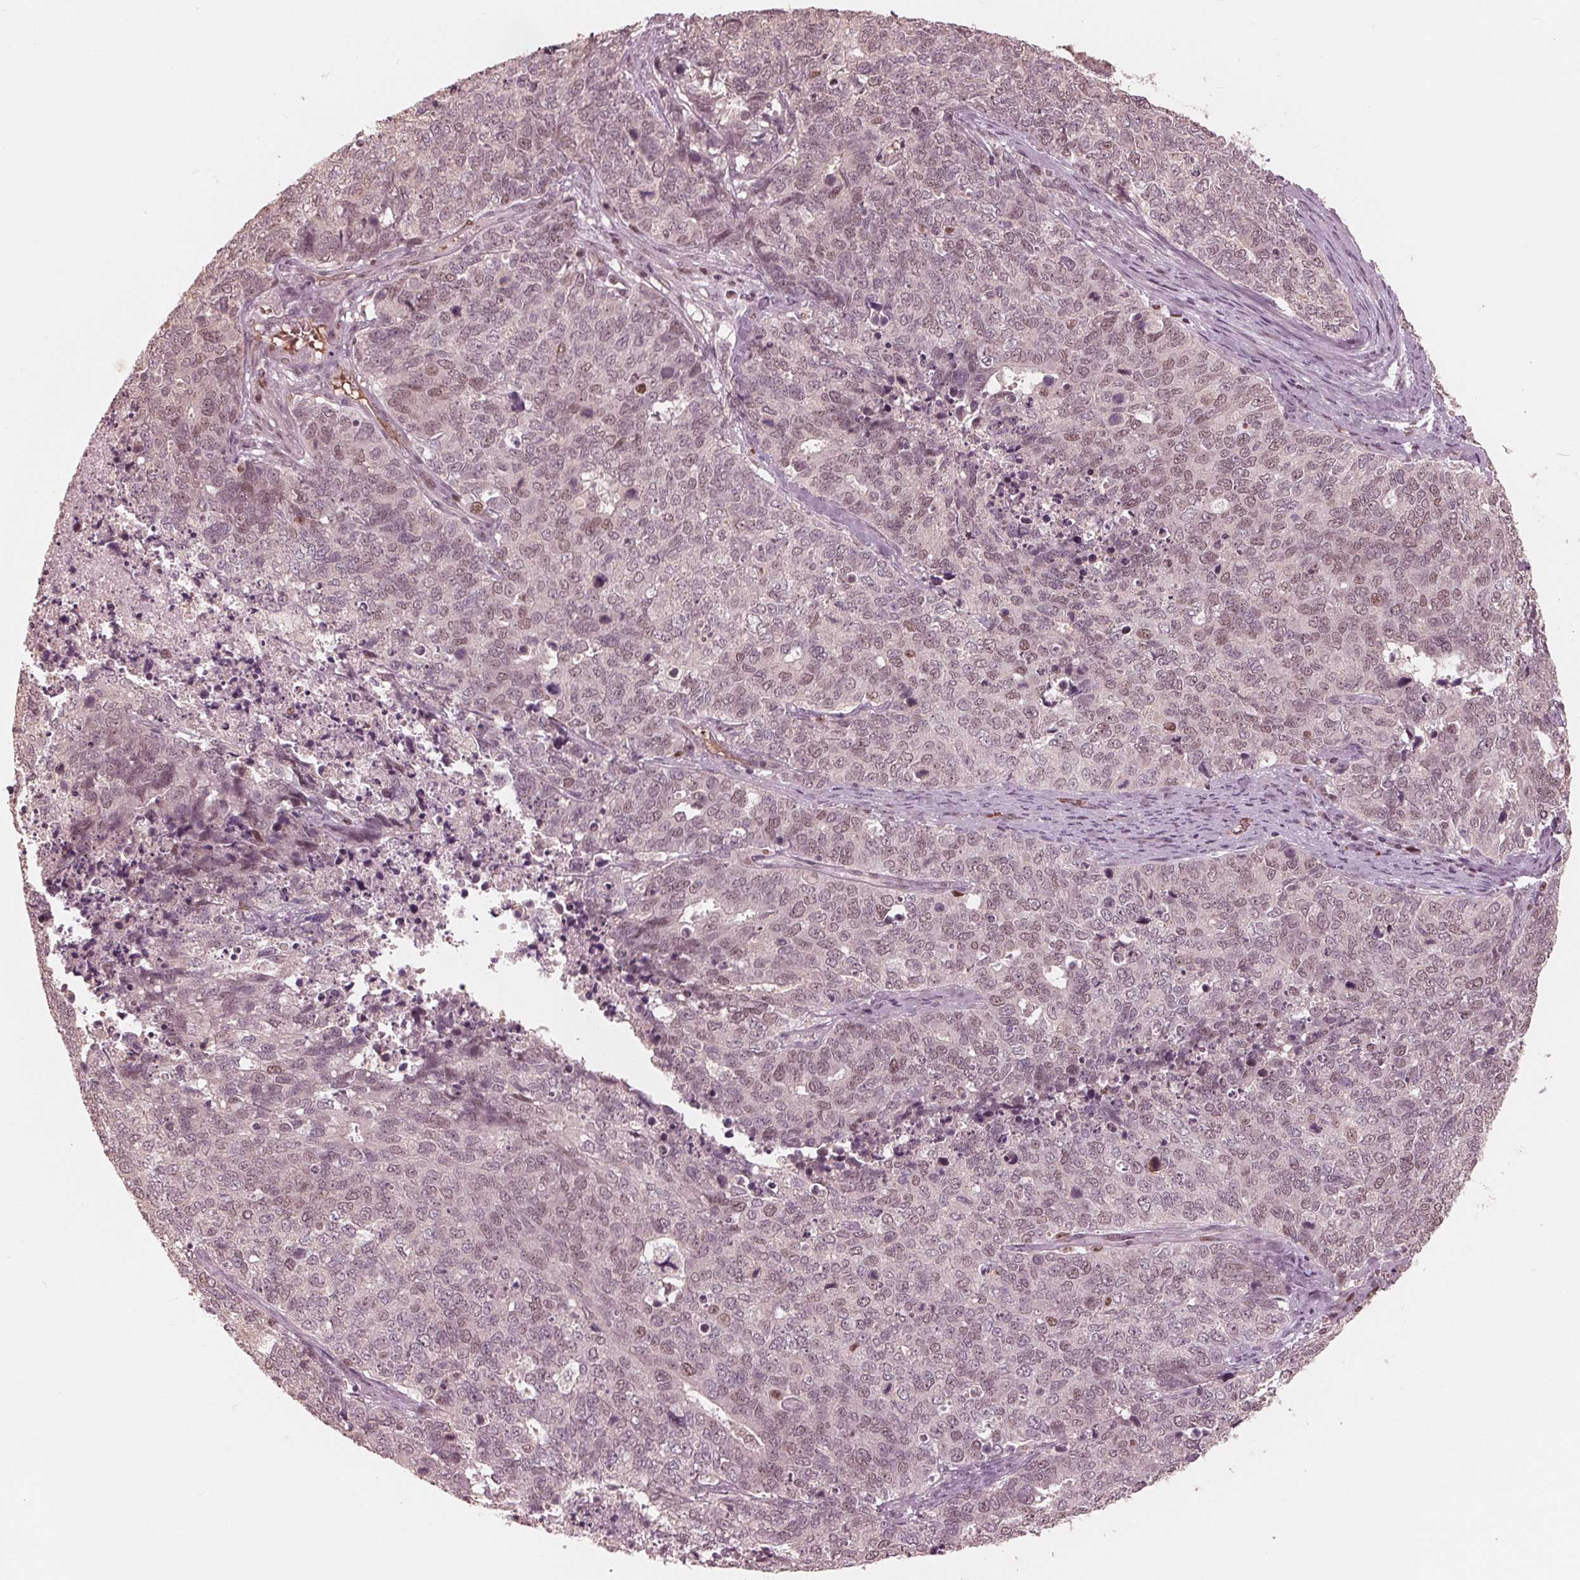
{"staining": {"intensity": "weak", "quantity": "25%-75%", "location": "nuclear"}, "tissue": "cervical cancer", "cell_type": "Tumor cells", "image_type": "cancer", "snomed": [{"axis": "morphology", "description": "Adenocarcinoma, NOS"}, {"axis": "topography", "description": "Cervix"}], "caption": "IHC photomicrograph of human cervical cancer stained for a protein (brown), which reveals low levels of weak nuclear expression in about 25%-75% of tumor cells.", "gene": "HIRIP3", "patient": {"sex": "female", "age": 63}}